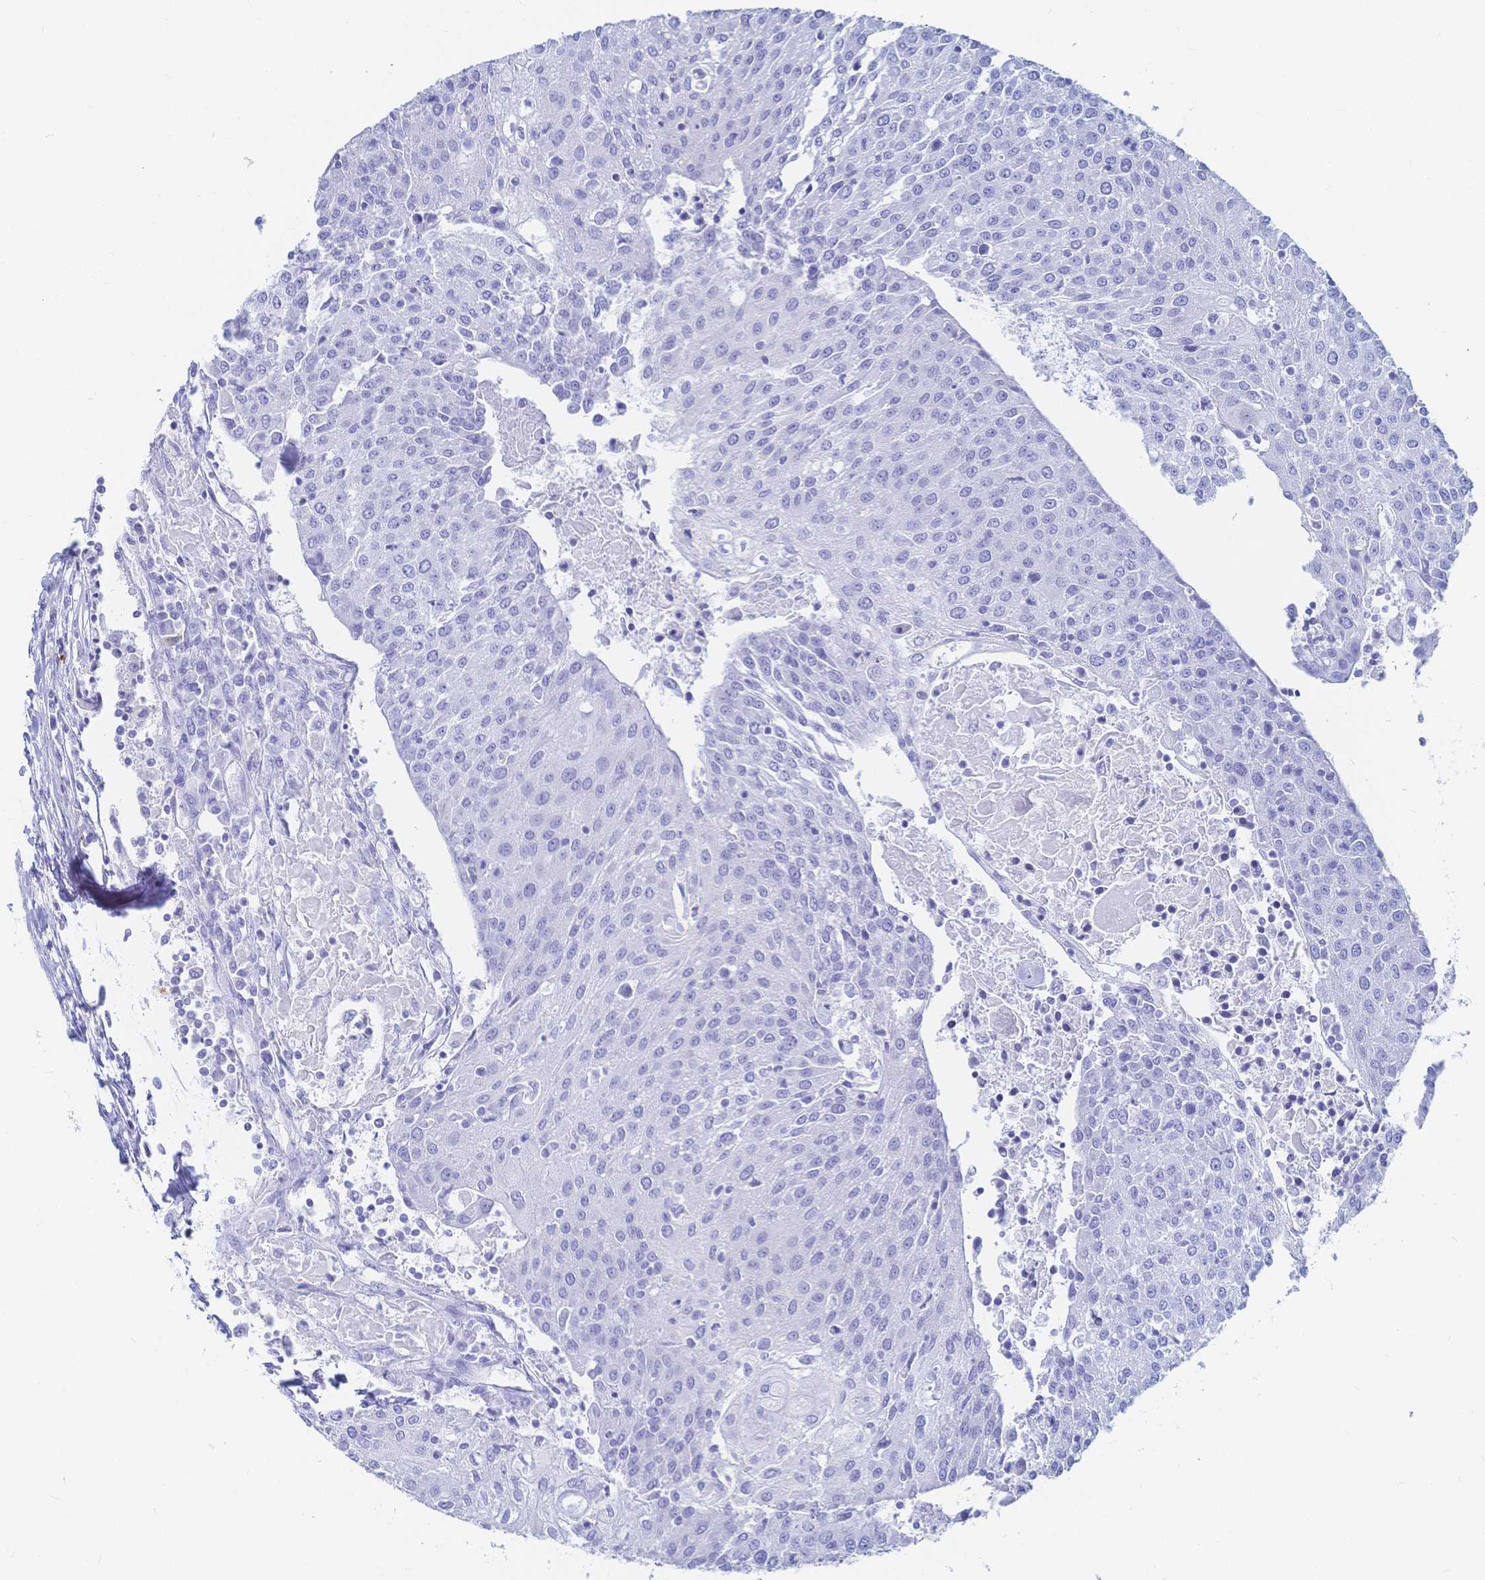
{"staining": {"intensity": "negative", "quantity": "none", "location": "none"}, "tissue": "urothelial cancer", "cell_type": "Tumor cells", "image_type": "cancer", "snomed": [{"axis": "morphology", "description": "Urothelial carcinoma, High grade"}, {"axis": "topography", "description": "Urinary bladder"}], "caption": "The image reveals no significant expression in tumor cells of urothelial cancer. (Stains: DAB immunohistochemistry (IHC) with hematoxylin counter stain, Microscopy: brightfield microscopy at high magnification).", "gene": "IL2RB", "patient": {"sex": "female", "age": 85}}